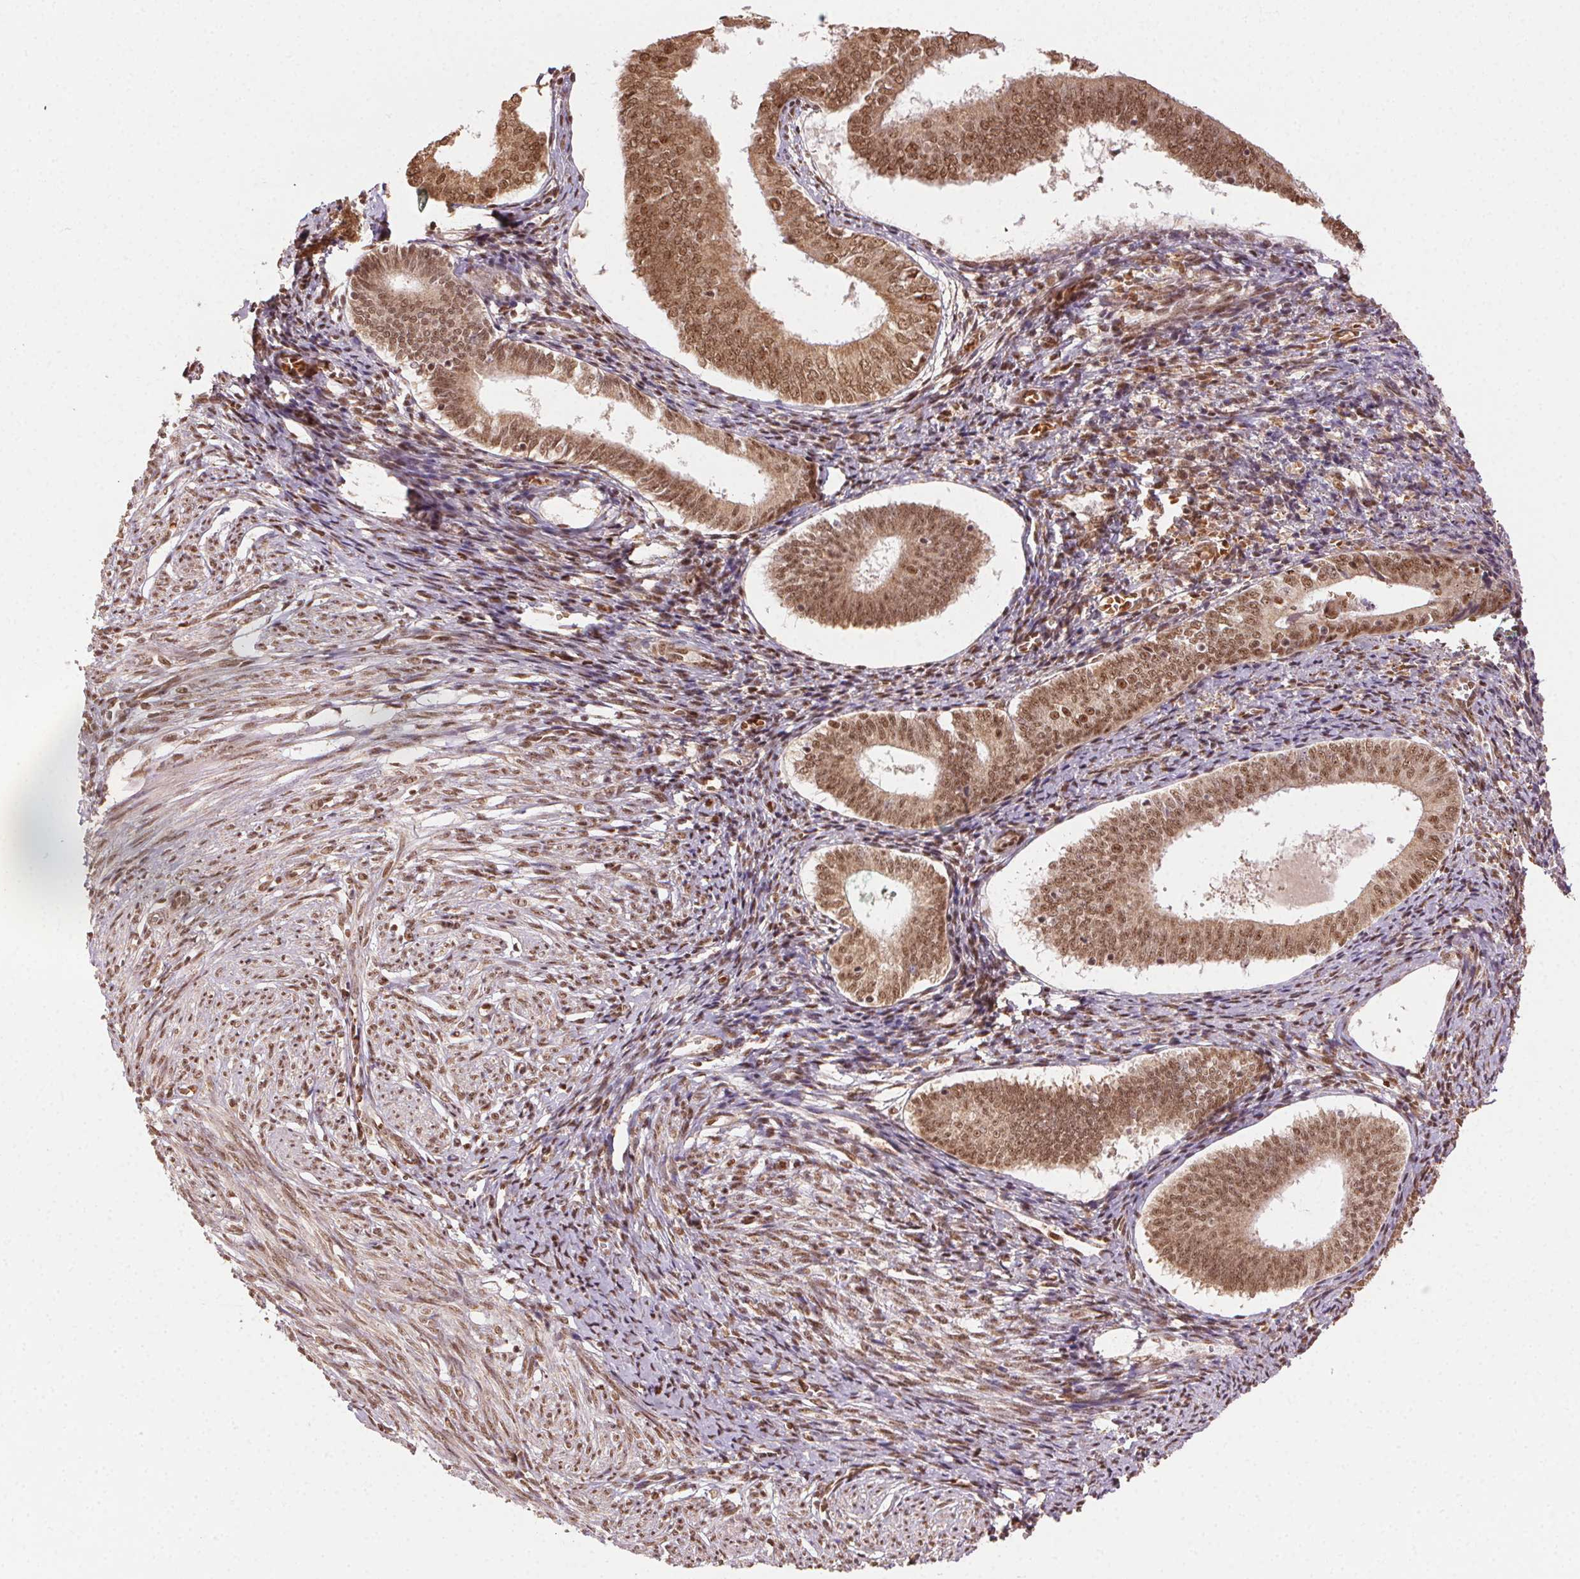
{"staining": {"intensity": "moderate", "quantity": ">75%", "location": "nuclear"}, "tissue": "endometrium", "cell_type": "Cells in endometrial stroma", "image_type": "normal", "snomed": [{"axis": "morphology", "description": "Normal tissue, NOS"}, {"axis": "topography", "description": "Endometrium"}], "caption": "IHC of unremarkable endometrium shows medium levels of moderate nuclear expression in about >75% of cells in endometrial stroma.", "gene": "TREML4", "patient": {"sex": "female", "age": 50}}